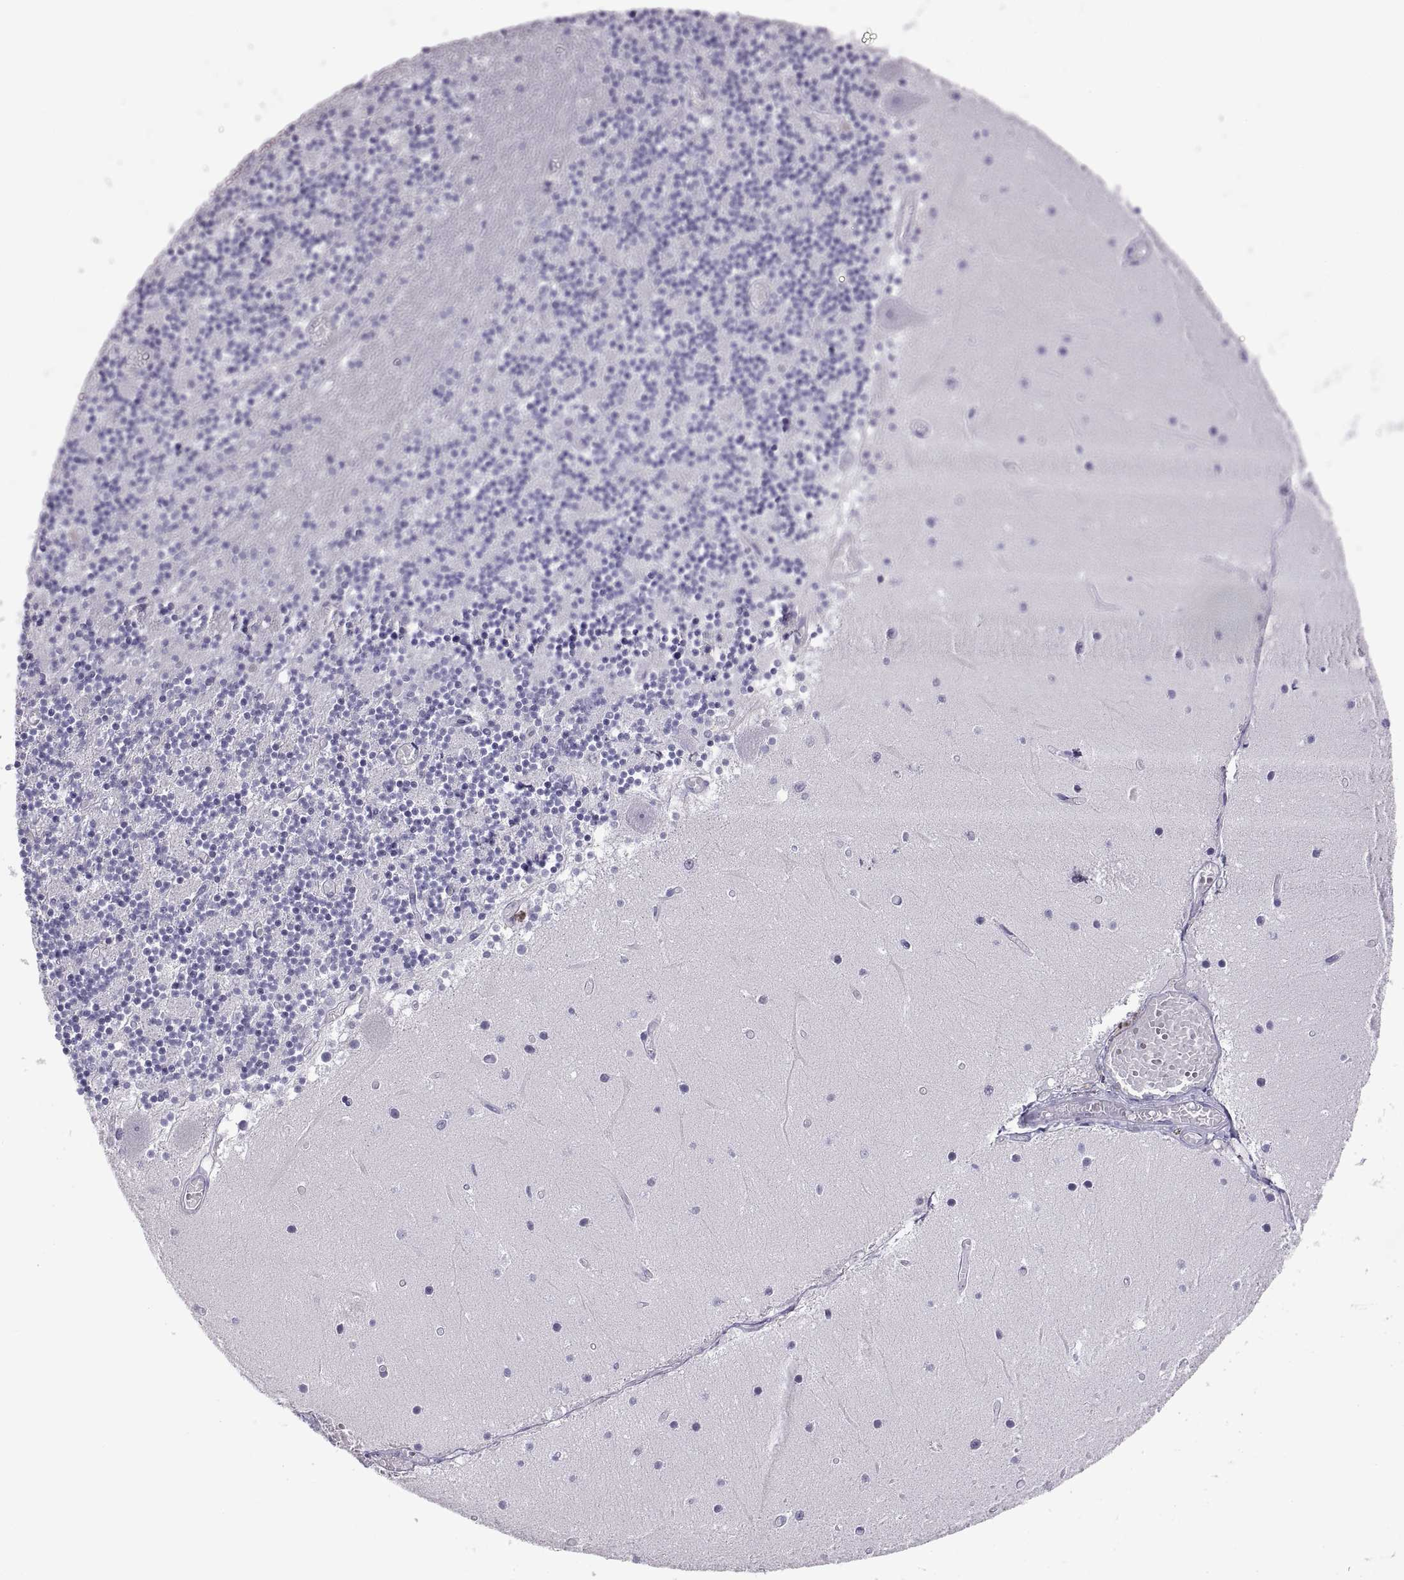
{"staining": {"intensity": "negative", "quantity": "none", "location": "none"}, "tissue": "cerebellum", "cell_type": "Cells in granular layer", "image_type": "normal", "snomed": [{"axis": "morphology", "description": "Normal tissue, NOS"}, {"axis": "topography", "description": "Cerebellum"}], "caption": "Immunohistochemical staining of normal human cerebellum exhibits no significant positivity in cells in granular layer. The staining was performed using DAB (3,3'-diaminobenzidine) to visualize the protein expression in brown, while the nuclei were stained in blue with hematoxylin (Magnification: 20x).", "gene": "RLBP1", "patient": {"sex": "female", "age": 28}}